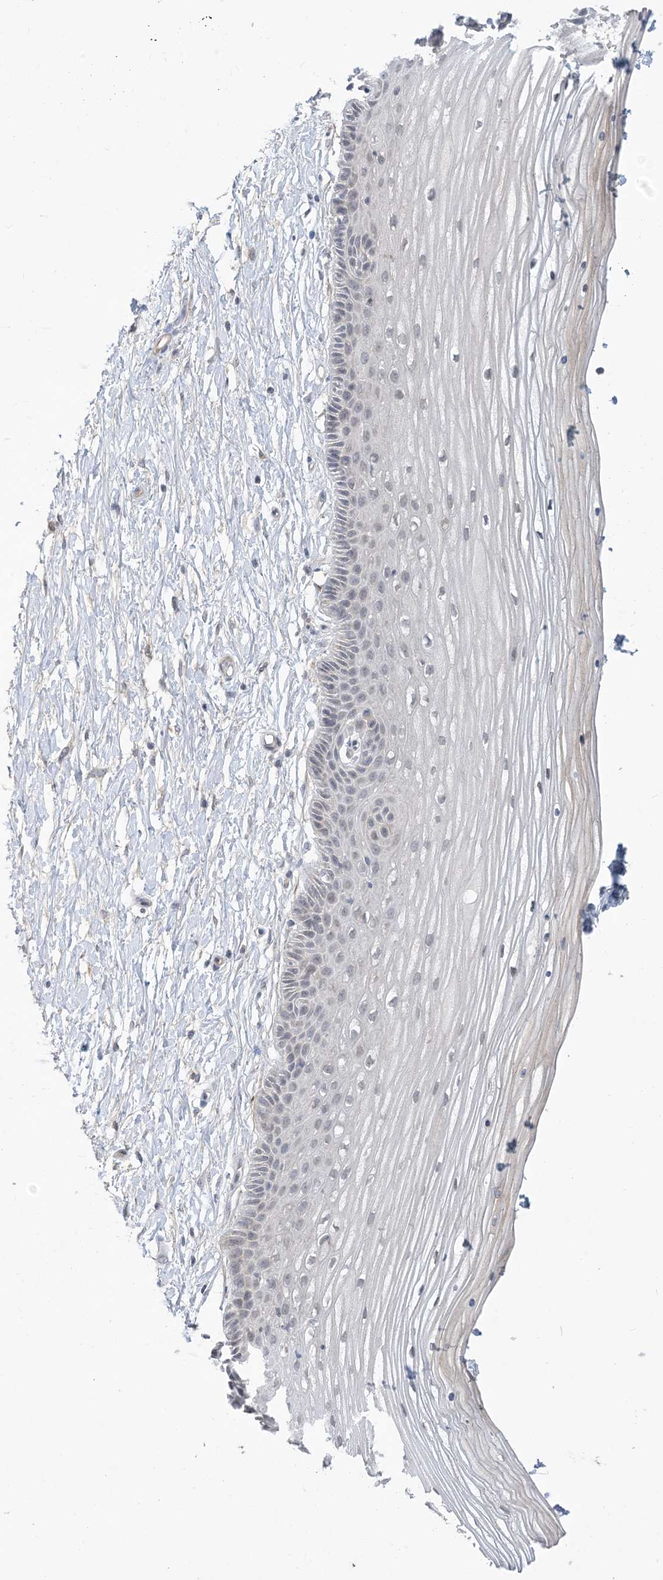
{"staining": {"intensity": "negative", "quantity": "none", "location": "none"}, "tissue": "vagina", "cell_type": "Squamous epithelial cells", "image_type": "normal", "snomed": [{"axis": "morphology", "description": "Normal tissue, NOS"}, {"axis": "topography", "description": "Vagina"}, {"axis": "topography", "description": "Cervix"}], "caption": "Photomicrograph shows no significant protein staining in squamous epithelial cells of benign vagina. (Immunohistochemistry, brightfield microscopy, high magnification).", "gene": "CDS1", "patient": {"sex": "female", "age": 40}}